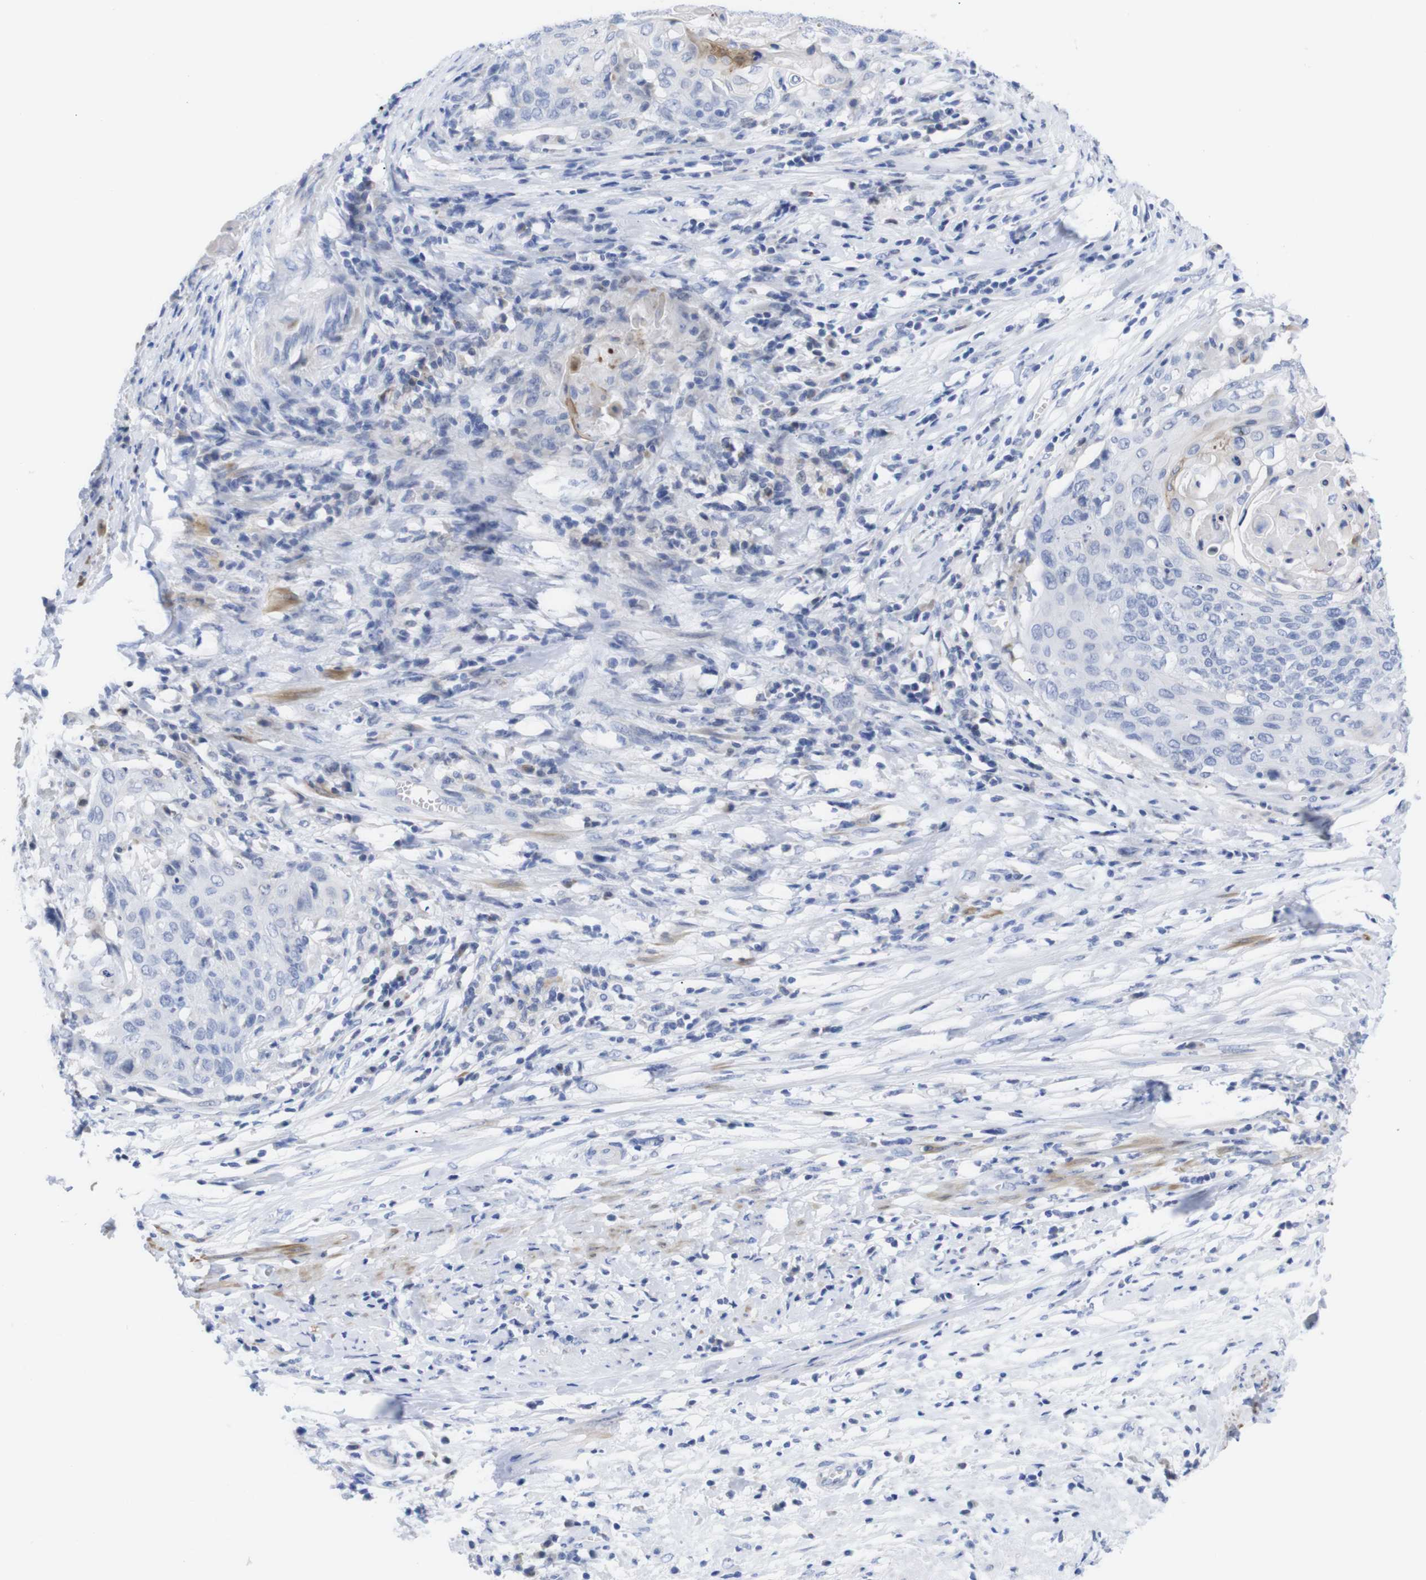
{"staining": {"intensity": "negative", "quantity": "none", "location": "none"}, "tissue": "cervical cancer", "cell_type": "Tumor cells", "image_type": "cancer", "snomed": [{"axis": "morphology", "description": "Squamous cell carcinoma, NOS"}, {"axis": "topography", "description": "Cervix"}], "caption": "IHC of cervical squamous cell carcinoma demonstrates no positivity in tumor cells.", "gene": "LRRC55", "patient": {"sex": "female", "age": 39}}